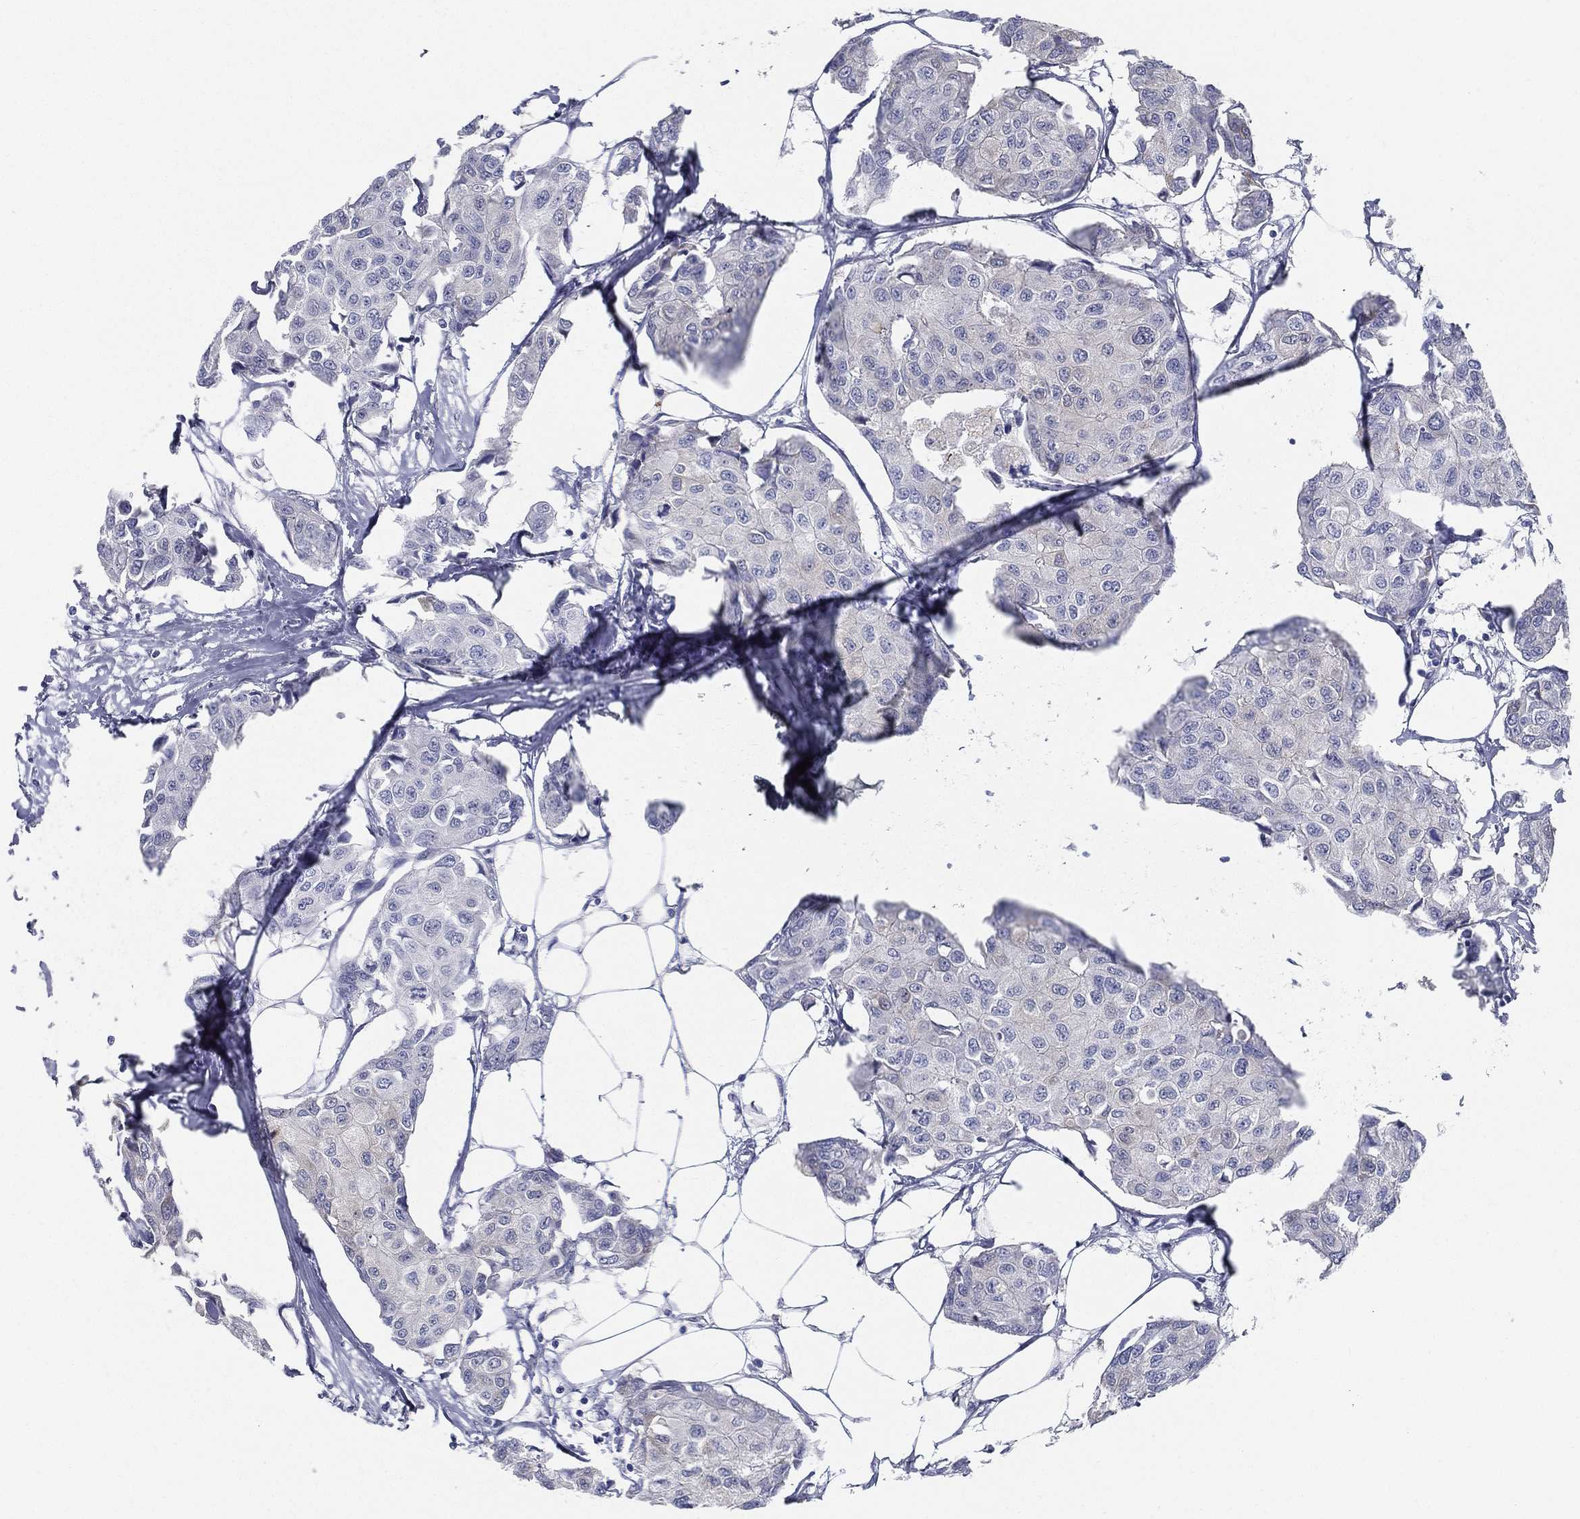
{"staining": {"intensity": "negative", "quantity": "none", "location": "none"}, "tissue": "breast cancer", "cell_type": "Tumor cells", "image_type": "cancer", "snomed": [{"axis": "morphology", "description": "Duct carcinoma"}, {"axis": "topography", "description": "Breast"}], "caption": "Protein analysis of breast cancer shows no significant positivity in tumor cells. Brightfield microscopy of IHC stained with DAB (brown) and hematoxylin (blue), captured at high magnification.", "gene": "STS", "patient": {"sex": "female", "age": 80}}